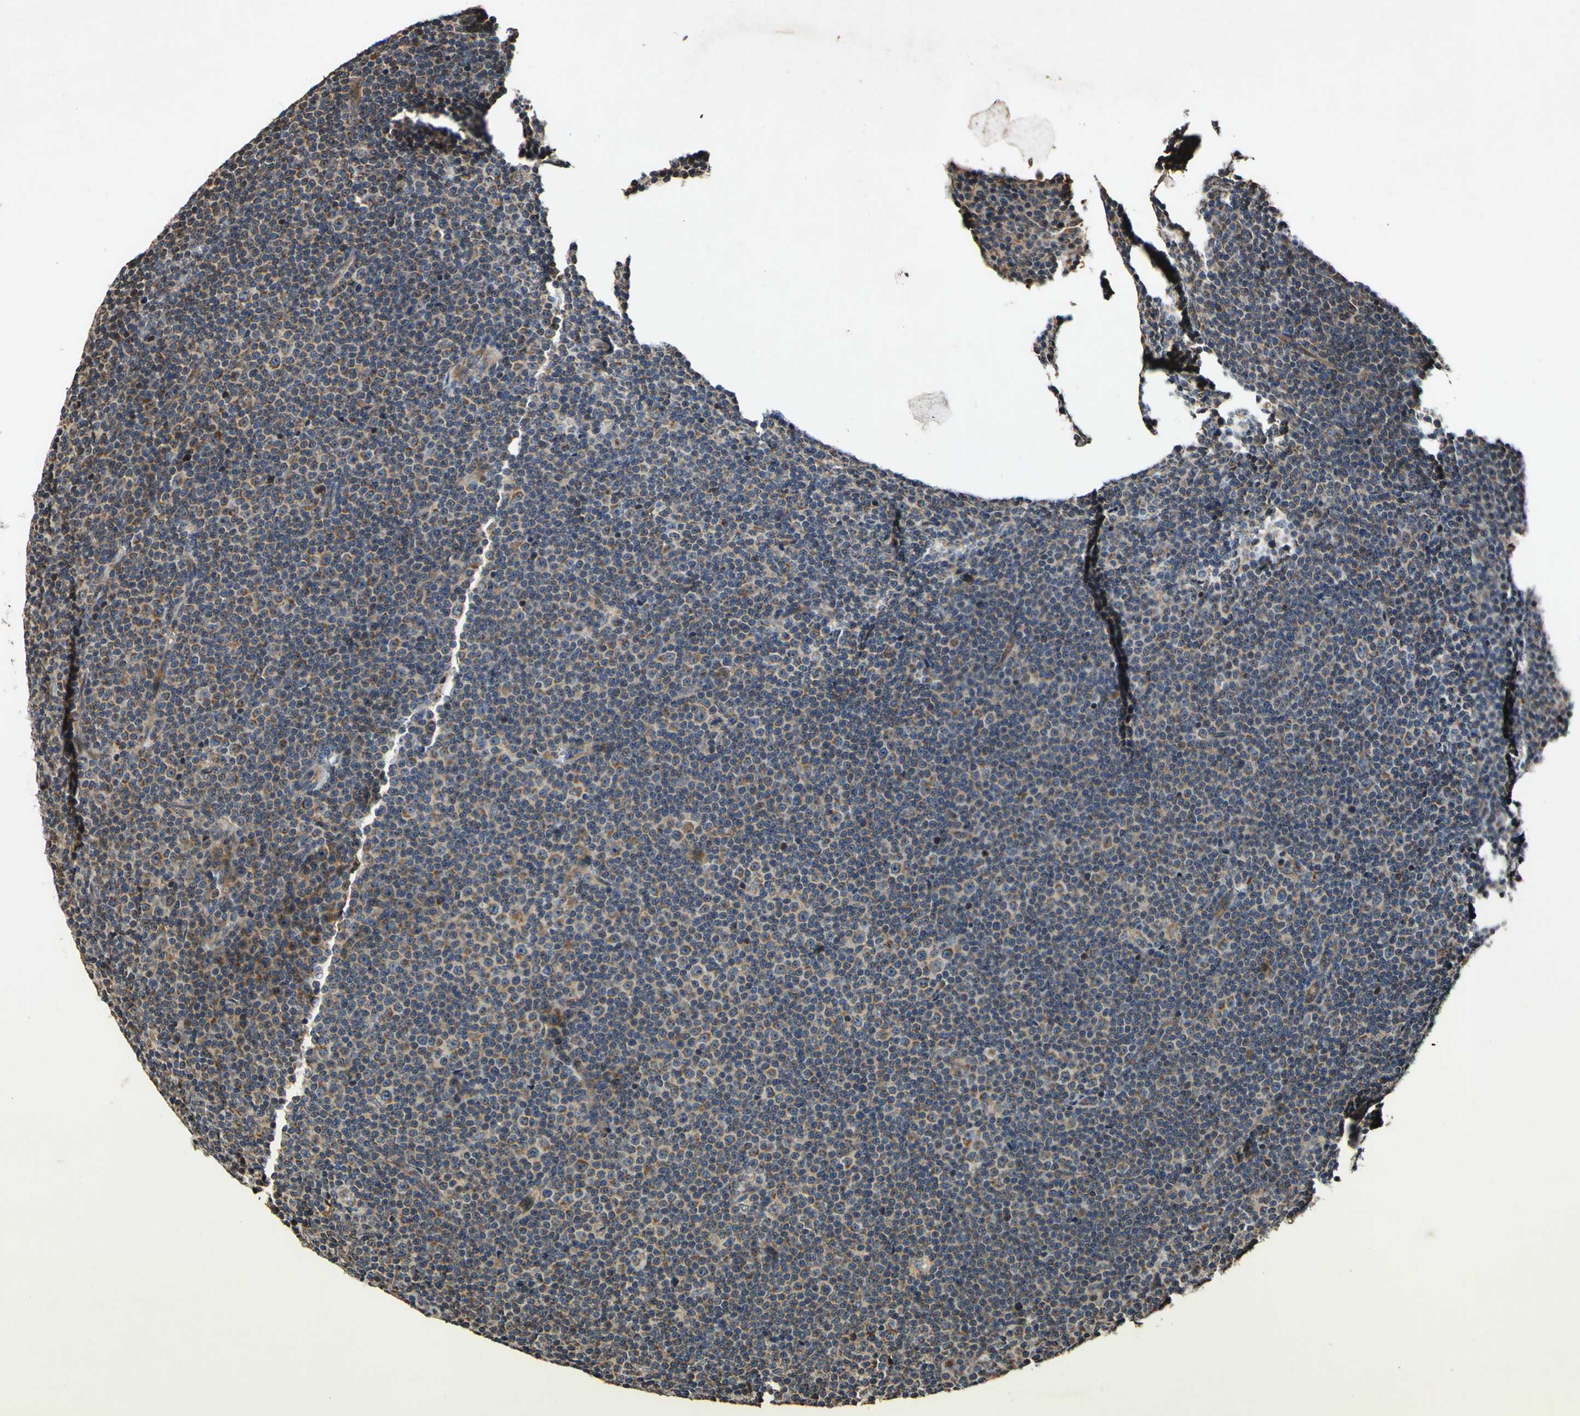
{"staining": {"intensity": "strong", "quantity": "25%-75%", "location": "cytoplasmic/membranous"}, "tissue": "lymphoma", "cell_type": "Tumor cells", "image_type": "cancer", "snomed": [{"axis": "morphology", "description": "Malignant lymphoma, non-Hodgkin's type, Low grade"}, {"axis": "topography", "description": "Lymph node"}], "caption": "About 25%-75% of tumor cells in human lymphoma reveal strong cytoplasmic/membranous protein staining as visualized by brown immunohistochemical staining.", "gene": "PLAT", "patient": {"sex": "female", "age": 67}}